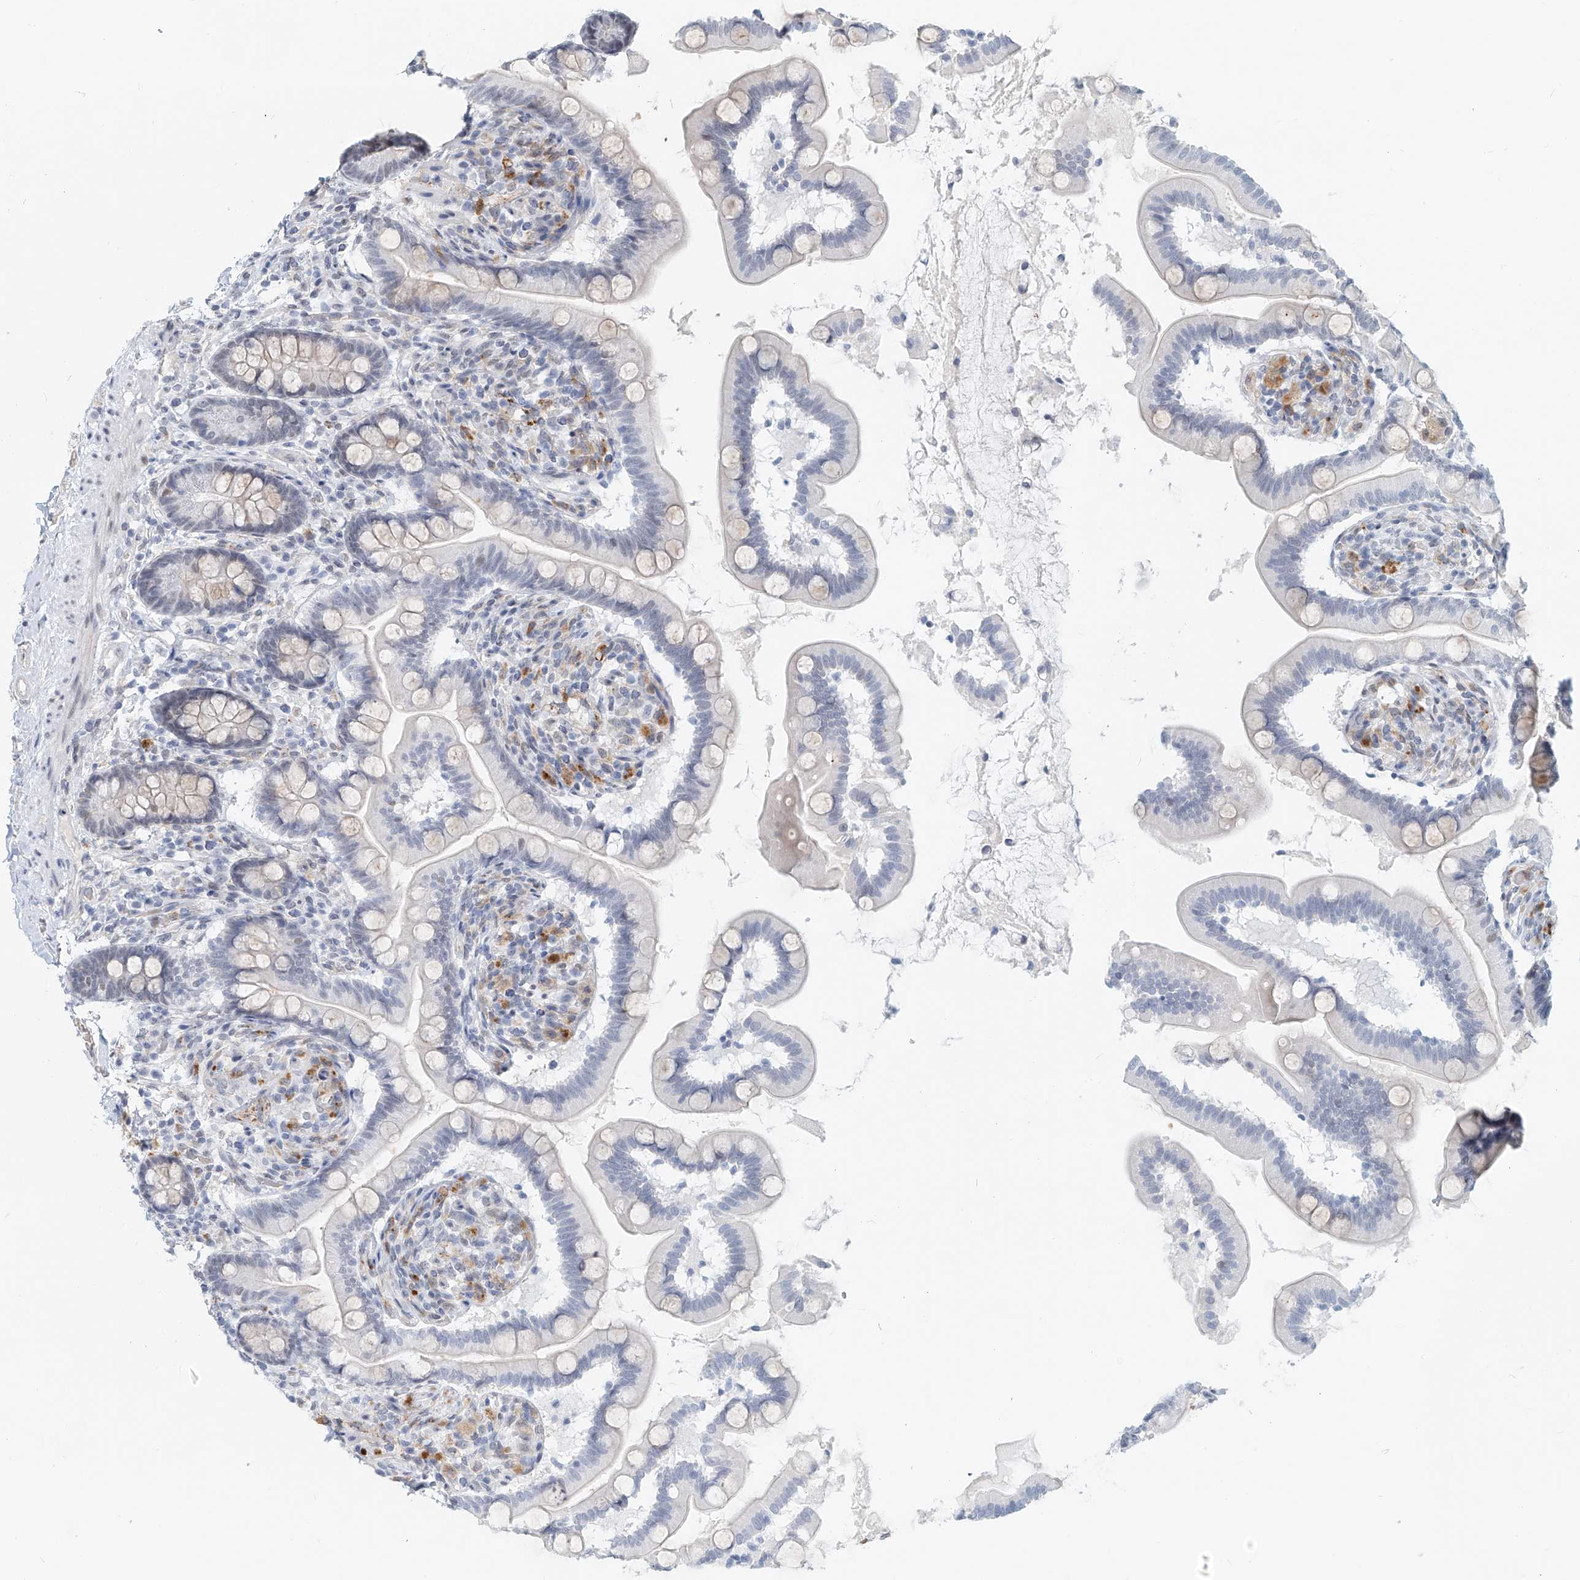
{"staining": {"intensity": "negative", "quantity": "none", "location": "none"}, "tissue": "small intestine", "cell_type": "Glandular cells", "image_type": "normal", "snomed": [{"axis": "morphology", "description": "Normal tissue, NOS"}, {"axis": "topography", "description": "Small intestine"}], "caption": "Histopathology image shows no significant protein staining in glandular cells of benign small intestine. (DAB (3,3'-diaminobenzidine) immunohistochemistry, high magnification).", "gene": "SASH1", "patient": {"sex": "female", "age": 64}}